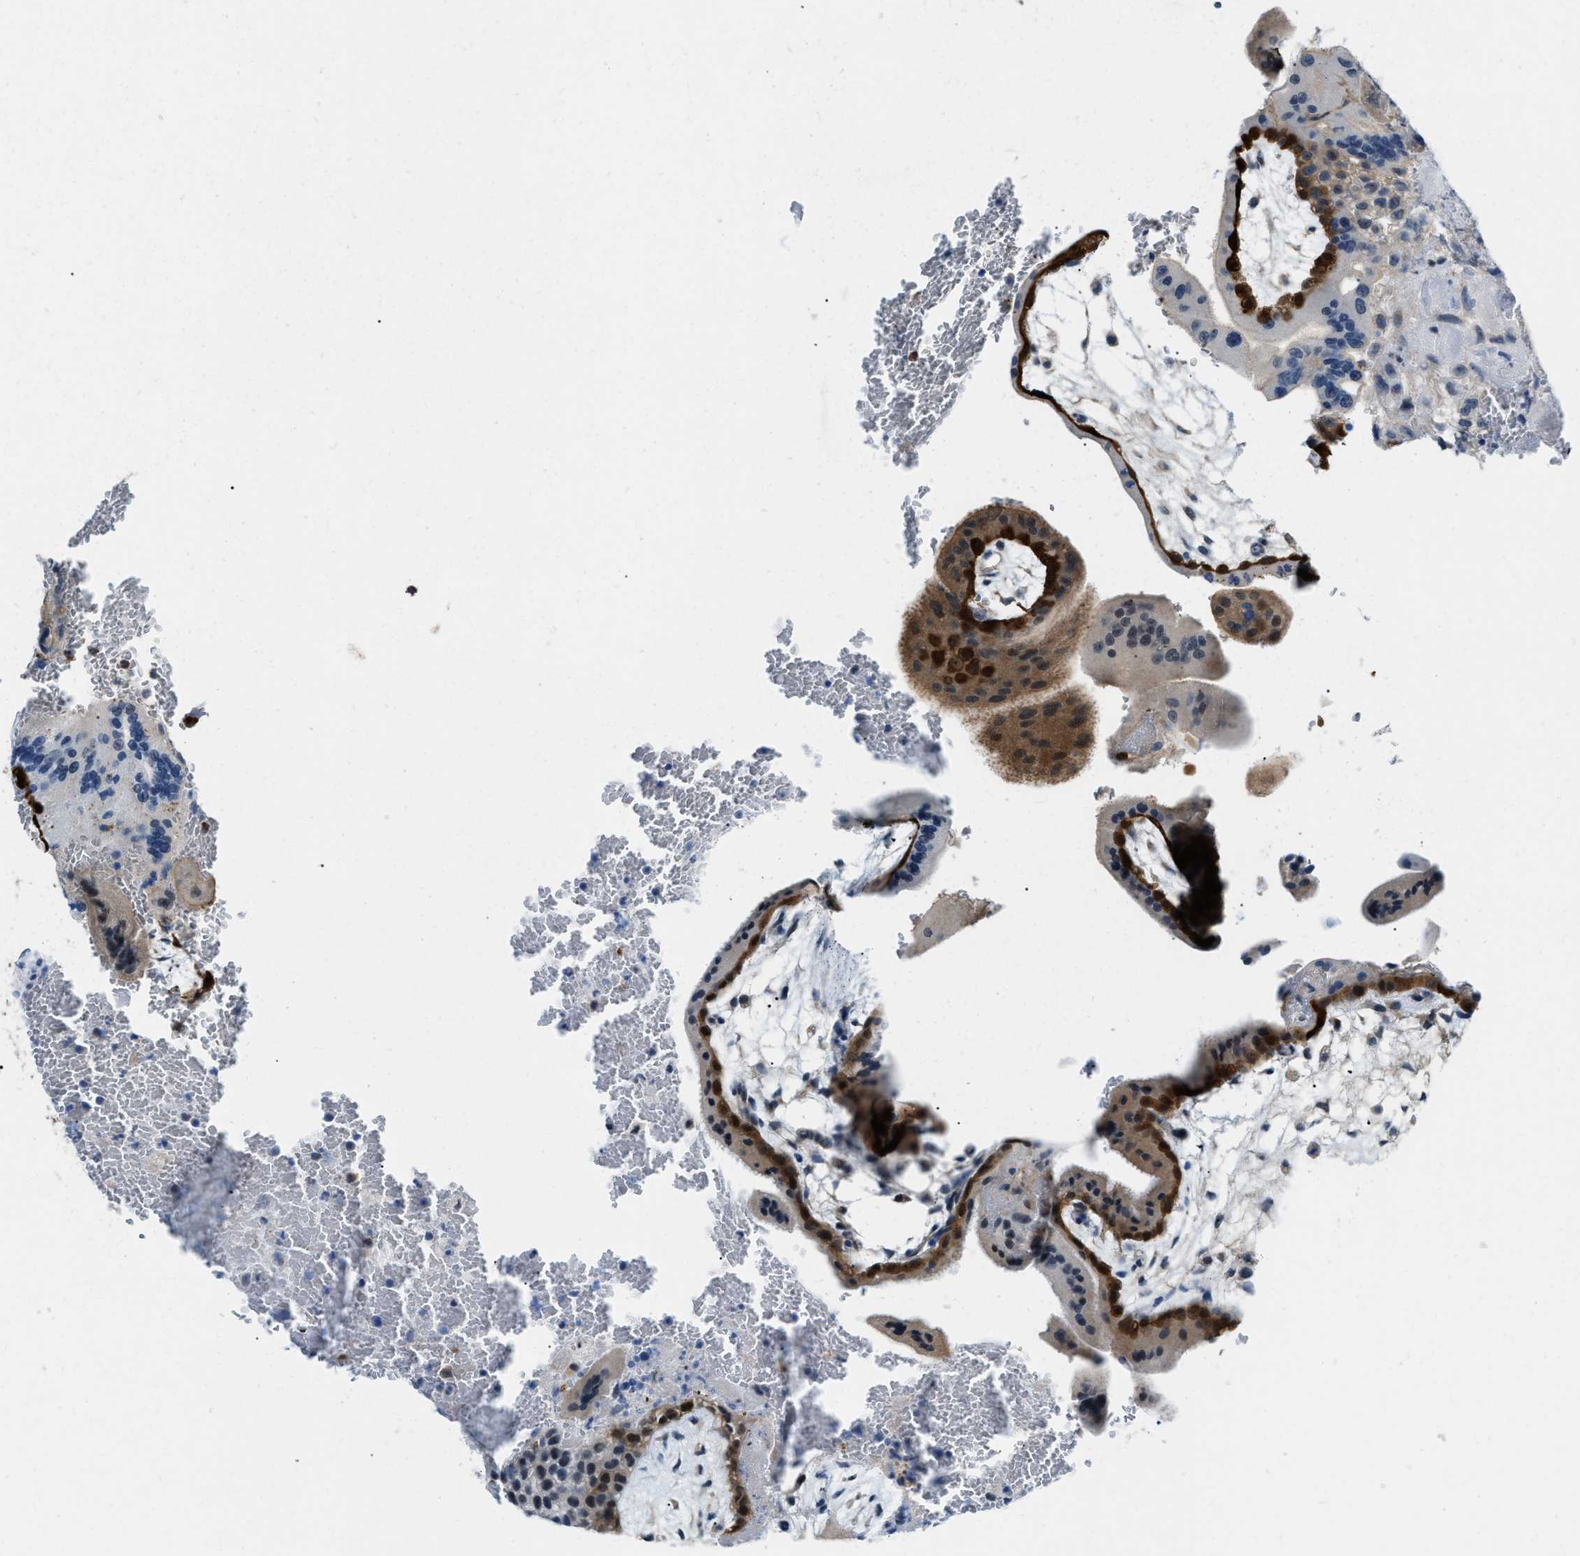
{"staining": {"intensity": "weak", "quantity": "<25%", "location": "cytoplasmic/membranous"}, "tissue": "placenta", "cell_type": "Decidual cells", "image_type": "normal", "snomed": [{"axis": "morphology", "description": "Normal tissue, NOS"}, {"axis": "topography", "description": "Placenta"}], "caption": "The histopathology image reveals no significant positivity in decidual cells of placenta. The staining was performed using DAB (3,3'-diaminobenzidine) to visualize the protein expression in brown, while the nuclei were stained in blue with hematoxylin (Magnification: 20x).", "gene": "PHRF1", "patient": {"sex": "female", "age": 35}}